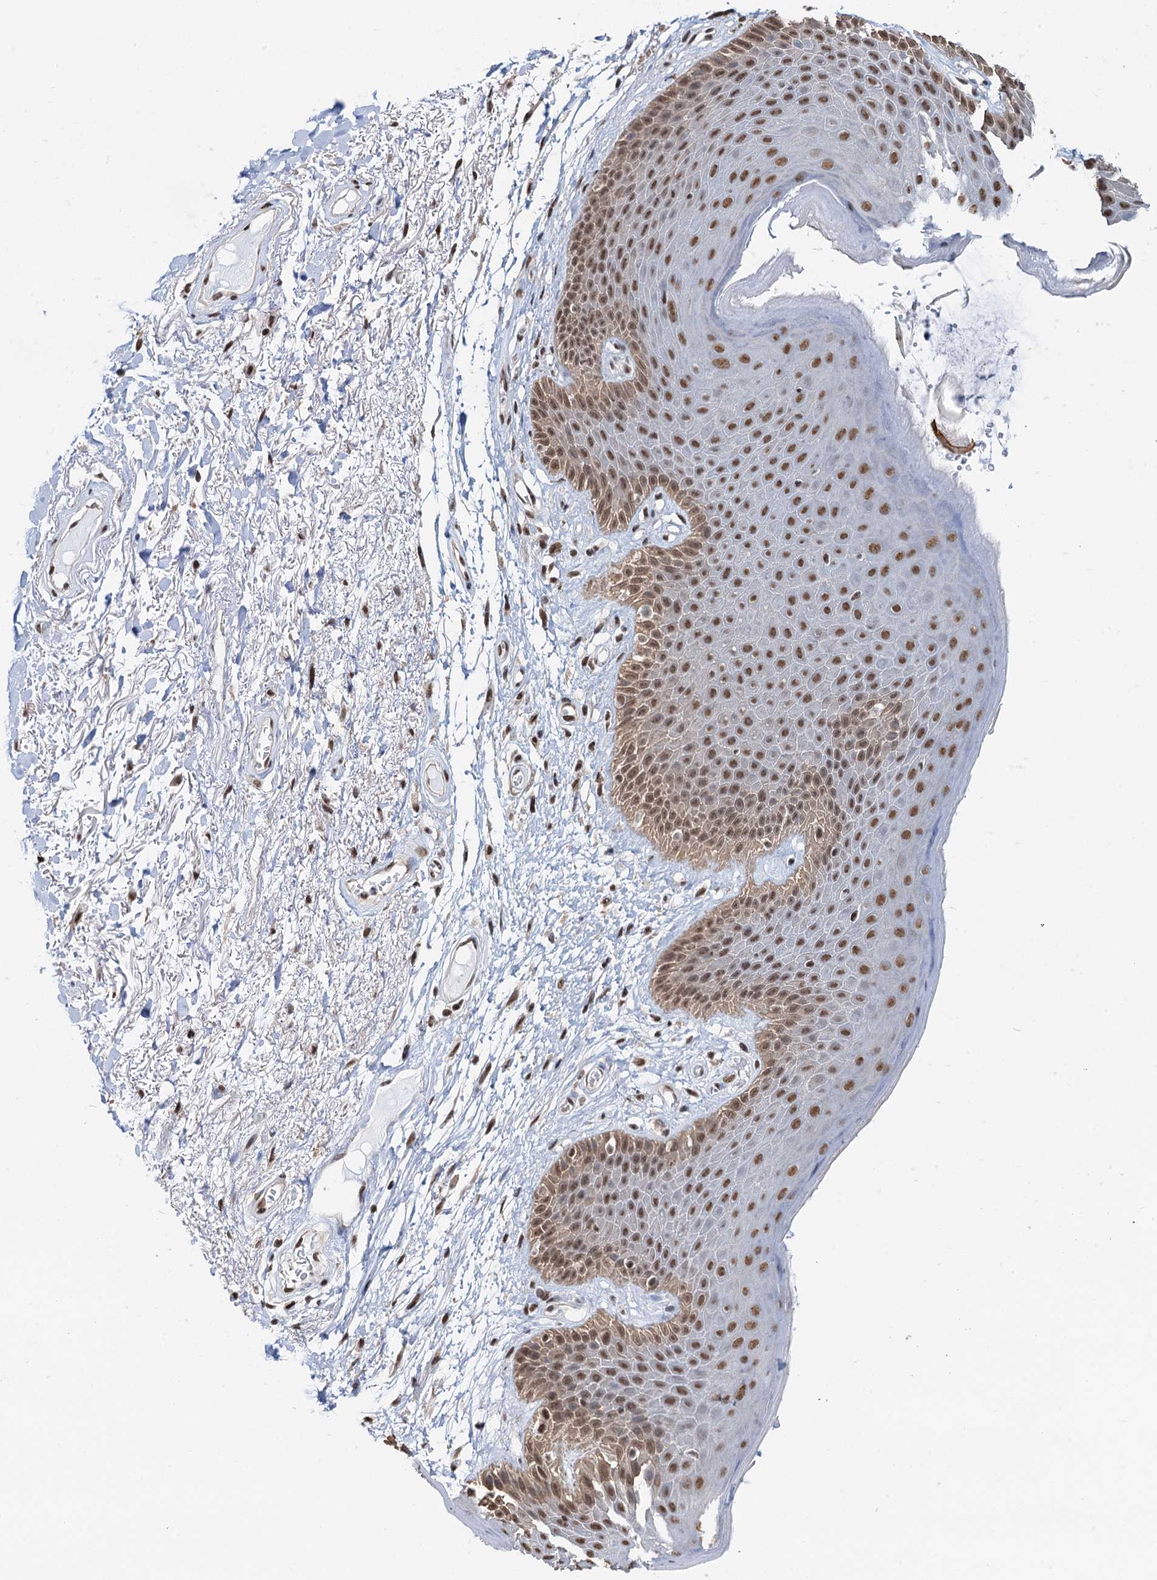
{"staining": {"intensity": "moderate", "quantity": ">75%", "location": "nuclear"}, "tissue": "skin", "cell_type": "Epidermal cells", "image_type": "normal", "snomed": [{"axis": "morphology", "description": "Normal tissue, NOS"}, {"axis": "topography", "description": "Anal"}], "caption": "A photomicrograph of human skin stained for a protein displays moderate nuclear brown staining in epidermal cells. (DAB (3,3'-diaminobenzidine) IHC, brown staining for protein, blue staining for nuclei).", "gene": "ZNF609", "patient": {"sex": "male", "age": 74}}